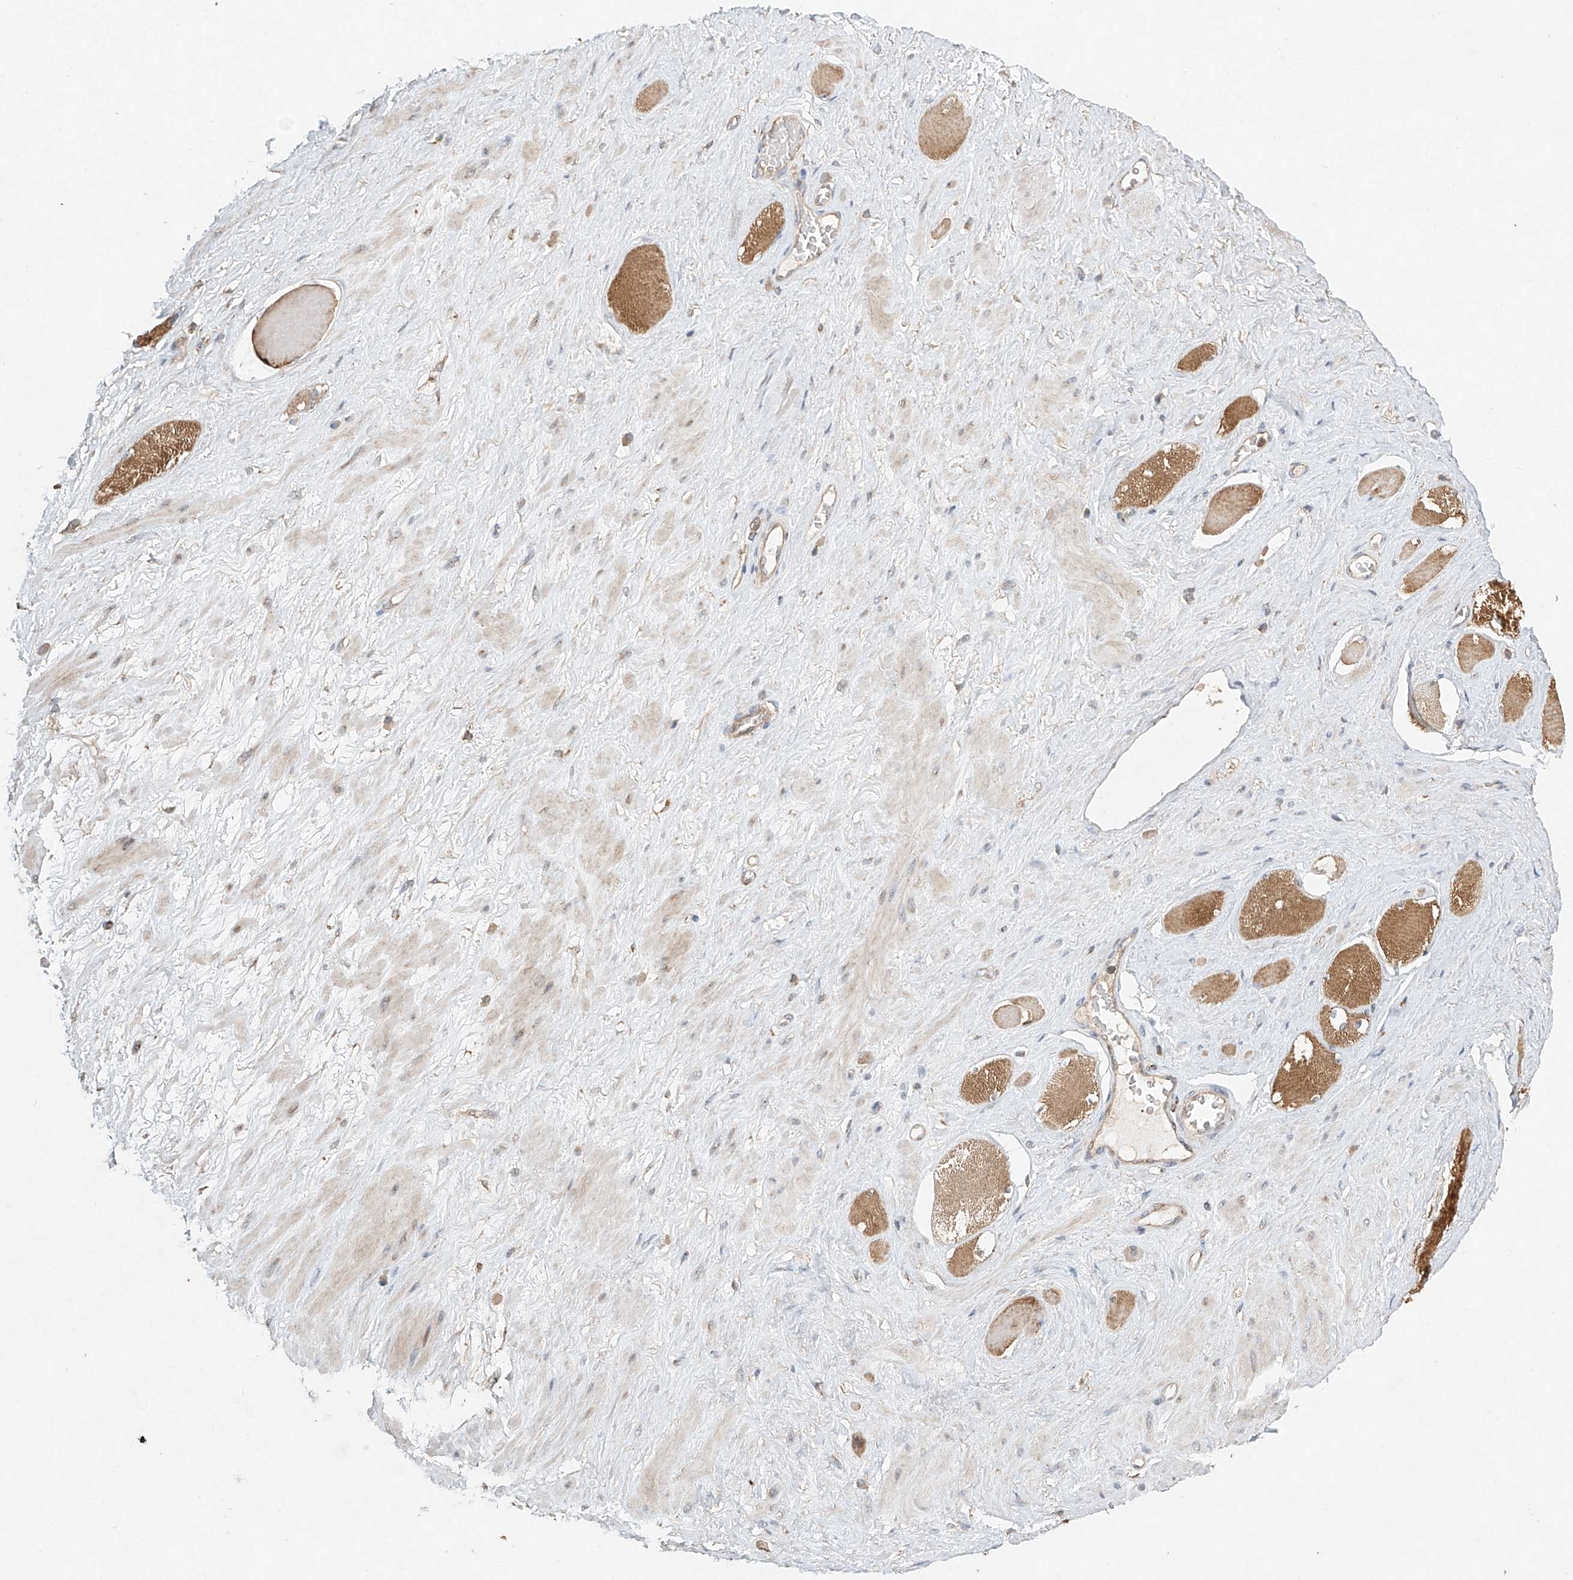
{"staining": {"intensity": "moderate", "quantity": "25%-75%", "location": "cytoplasmic/membranous"}, "tissue": "adipose tissue", "cell_type": "Adipocytes", "image_type": "normal", "snomed": [{"axis": "morphology", "description": "Normal tissue, NOS"}, {"axis": "morphology", "description": "Adenocarcinoma, Low grade"}, {"axis": "topography", "description": "Prostate"}, {"axis": "topography", "description": "Peripheral nerve tissue"}], "caption": "Immunohistochemistry image of normal adipose tissue: human adipose tissue stained using immunohistochemistry demonstrates medium levels of moderate protein expression localized specifically in the cytoplasmic/membranous of adipocytes, appearing as a cytoplasmic/membranous brown color.", "gene": "DCAF11", "patient": {"sex": "male", "age": 63}}